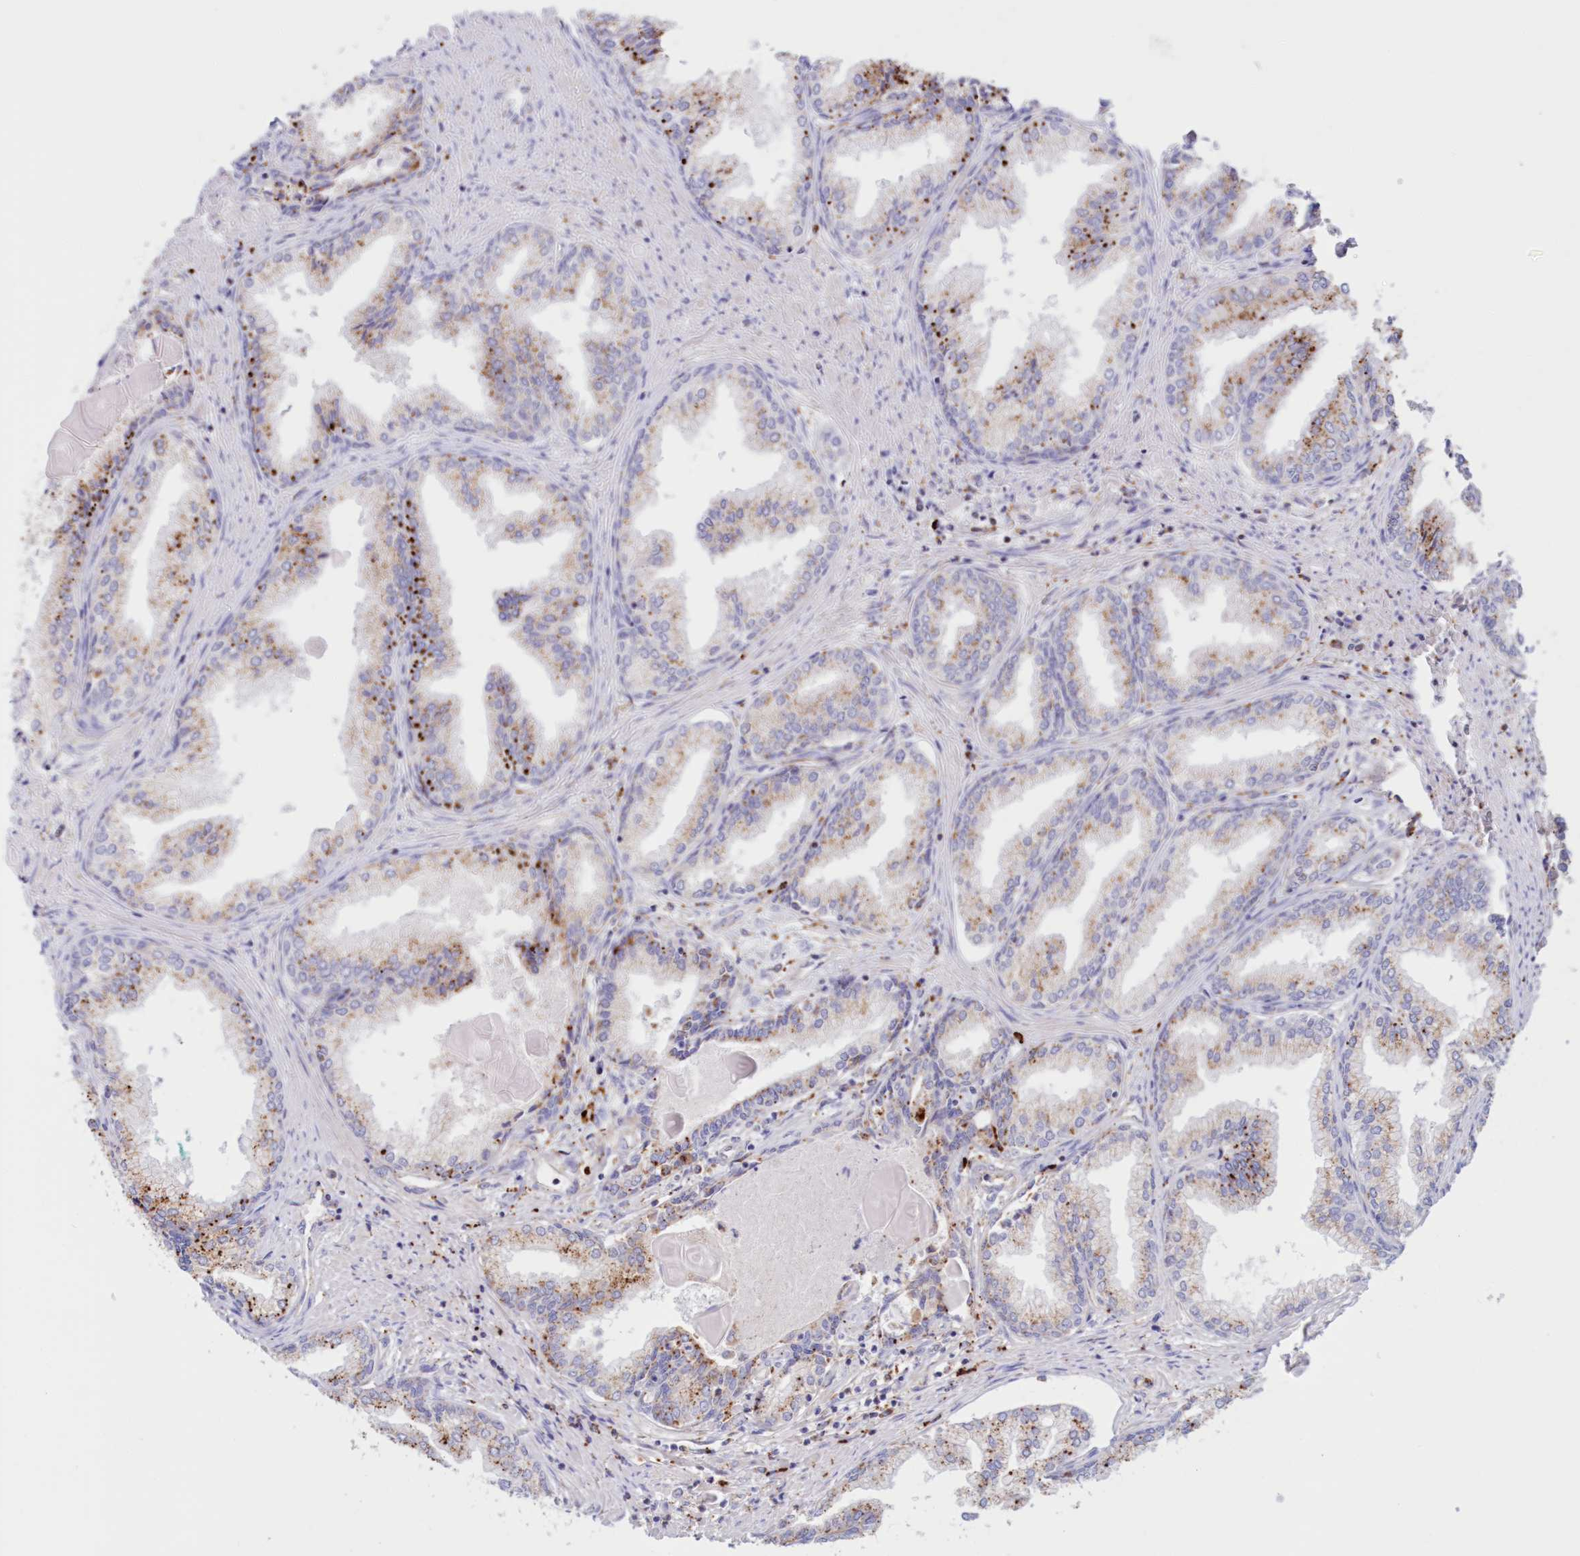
{"staining": {"intensity": "moderate", "quantity": ">75%", "location": "cytoplasmic/membranous"}, "tissue": "prostate cancer", "cell_type": "Tumor cells", "image_type": "cancer", "snomed": [{"axis": "morphology", "description": "Adenocarcinoma, High grade"}, {"axis": "topography", "description": "Prostate"}], "caption": "Brown immunohistochemical staining in human prostate cancer (adenocarcinoma (high-grade)) exhibits moderate cytoplasmic/membranous staining in about >75% of tumor cells.", "gene": "TPP1", "patient": {"sex": "male", "age": 68}}